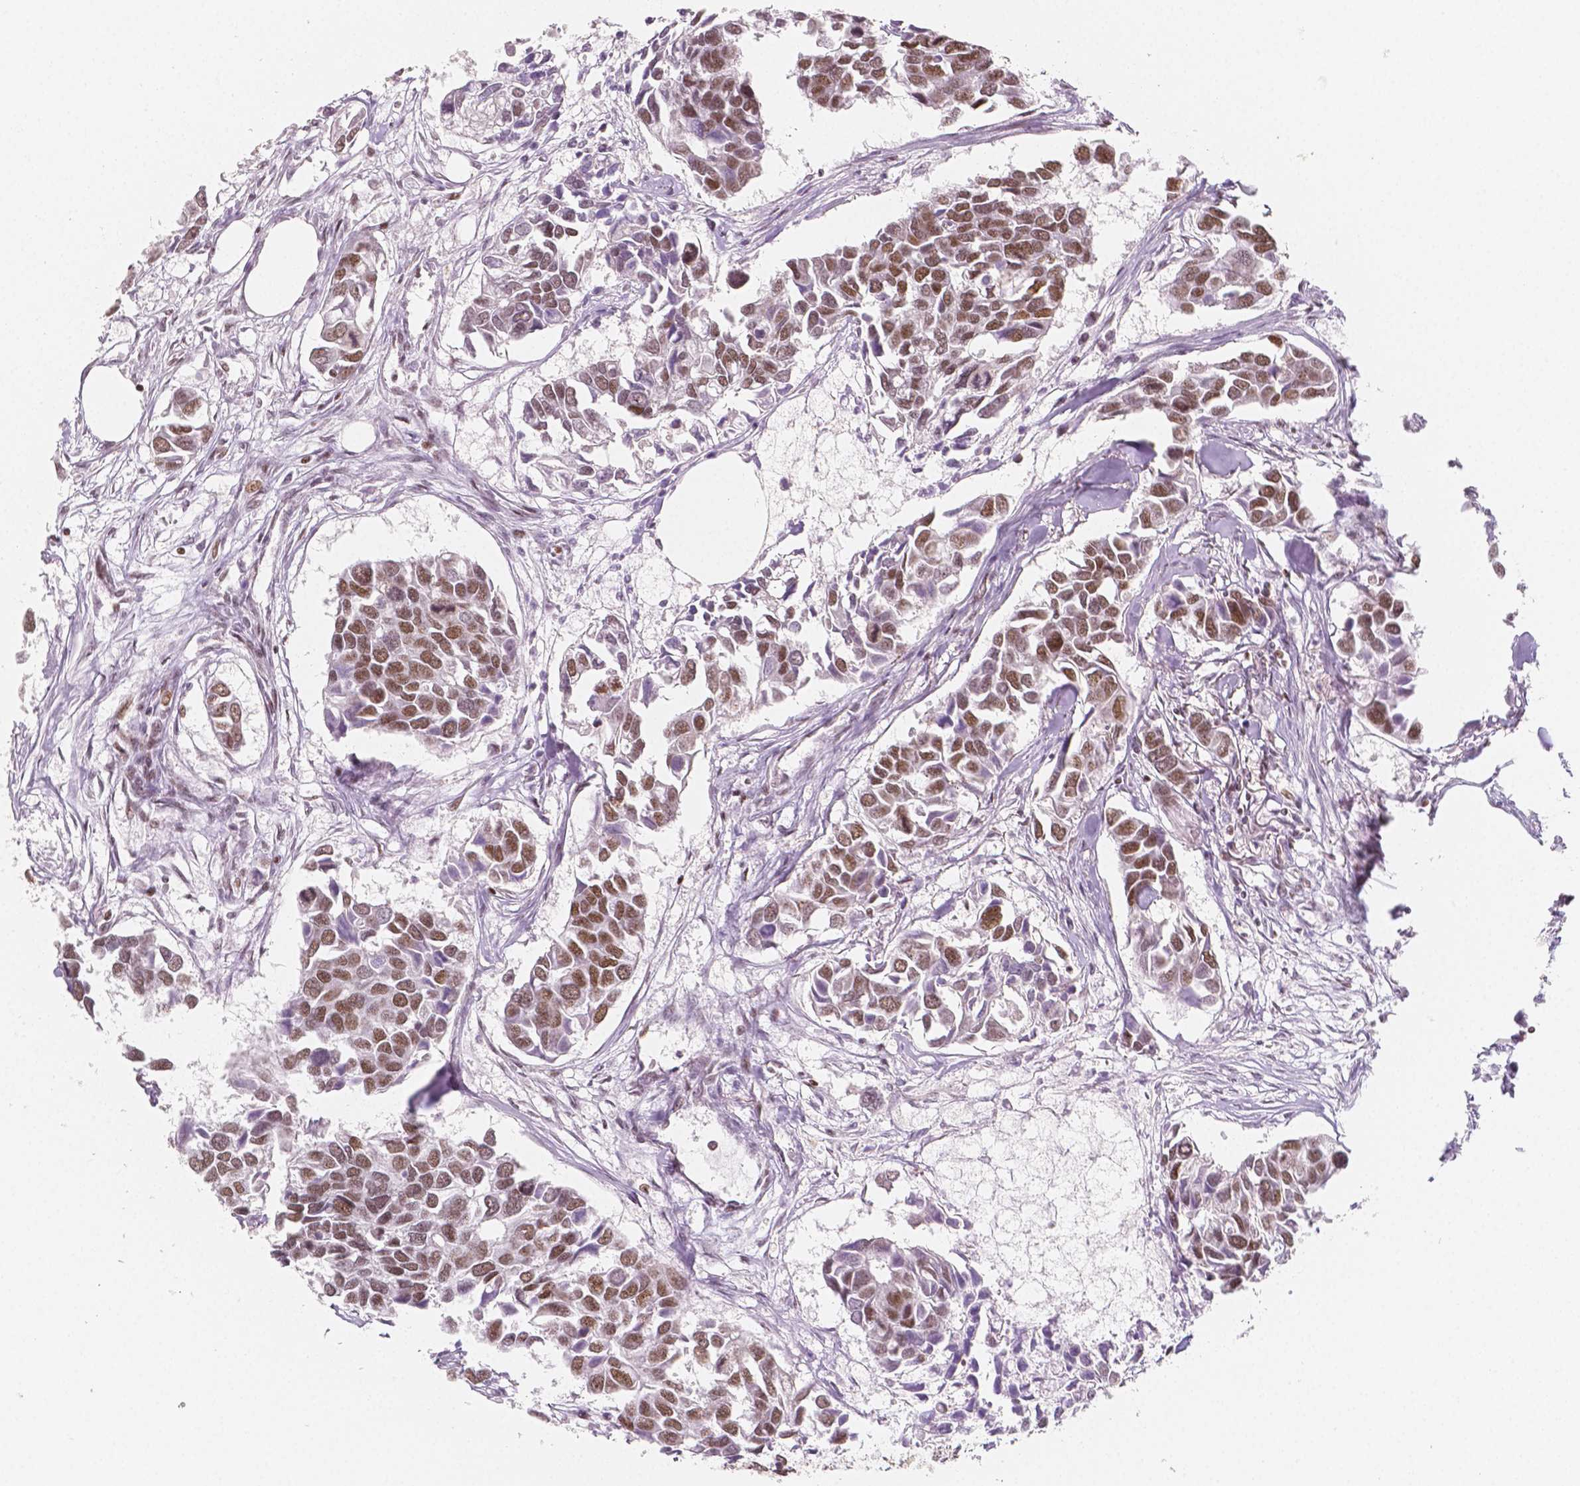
{"staining": {"intensity": "moderate", "quantity": ">75%", "location": "nuclear"}, "tissue": "breast cancer", "cell_type": "Tumor cells", "image_type": "cancer", "snomed": [{"axis": "morphology", "description": "Duct carcinoma"}, {"axis": "topography", "description": "Breast"}], "caption": "DAB (3,3'-diaminobenzidine) immunohistochemical staining of human breast invasive ductal carcinoma demonstrates moderate nuclear protein staining in about >75% of tumor cells.", "gene": "HDAC1", "patient": {"sex": "female", "age": 83}}